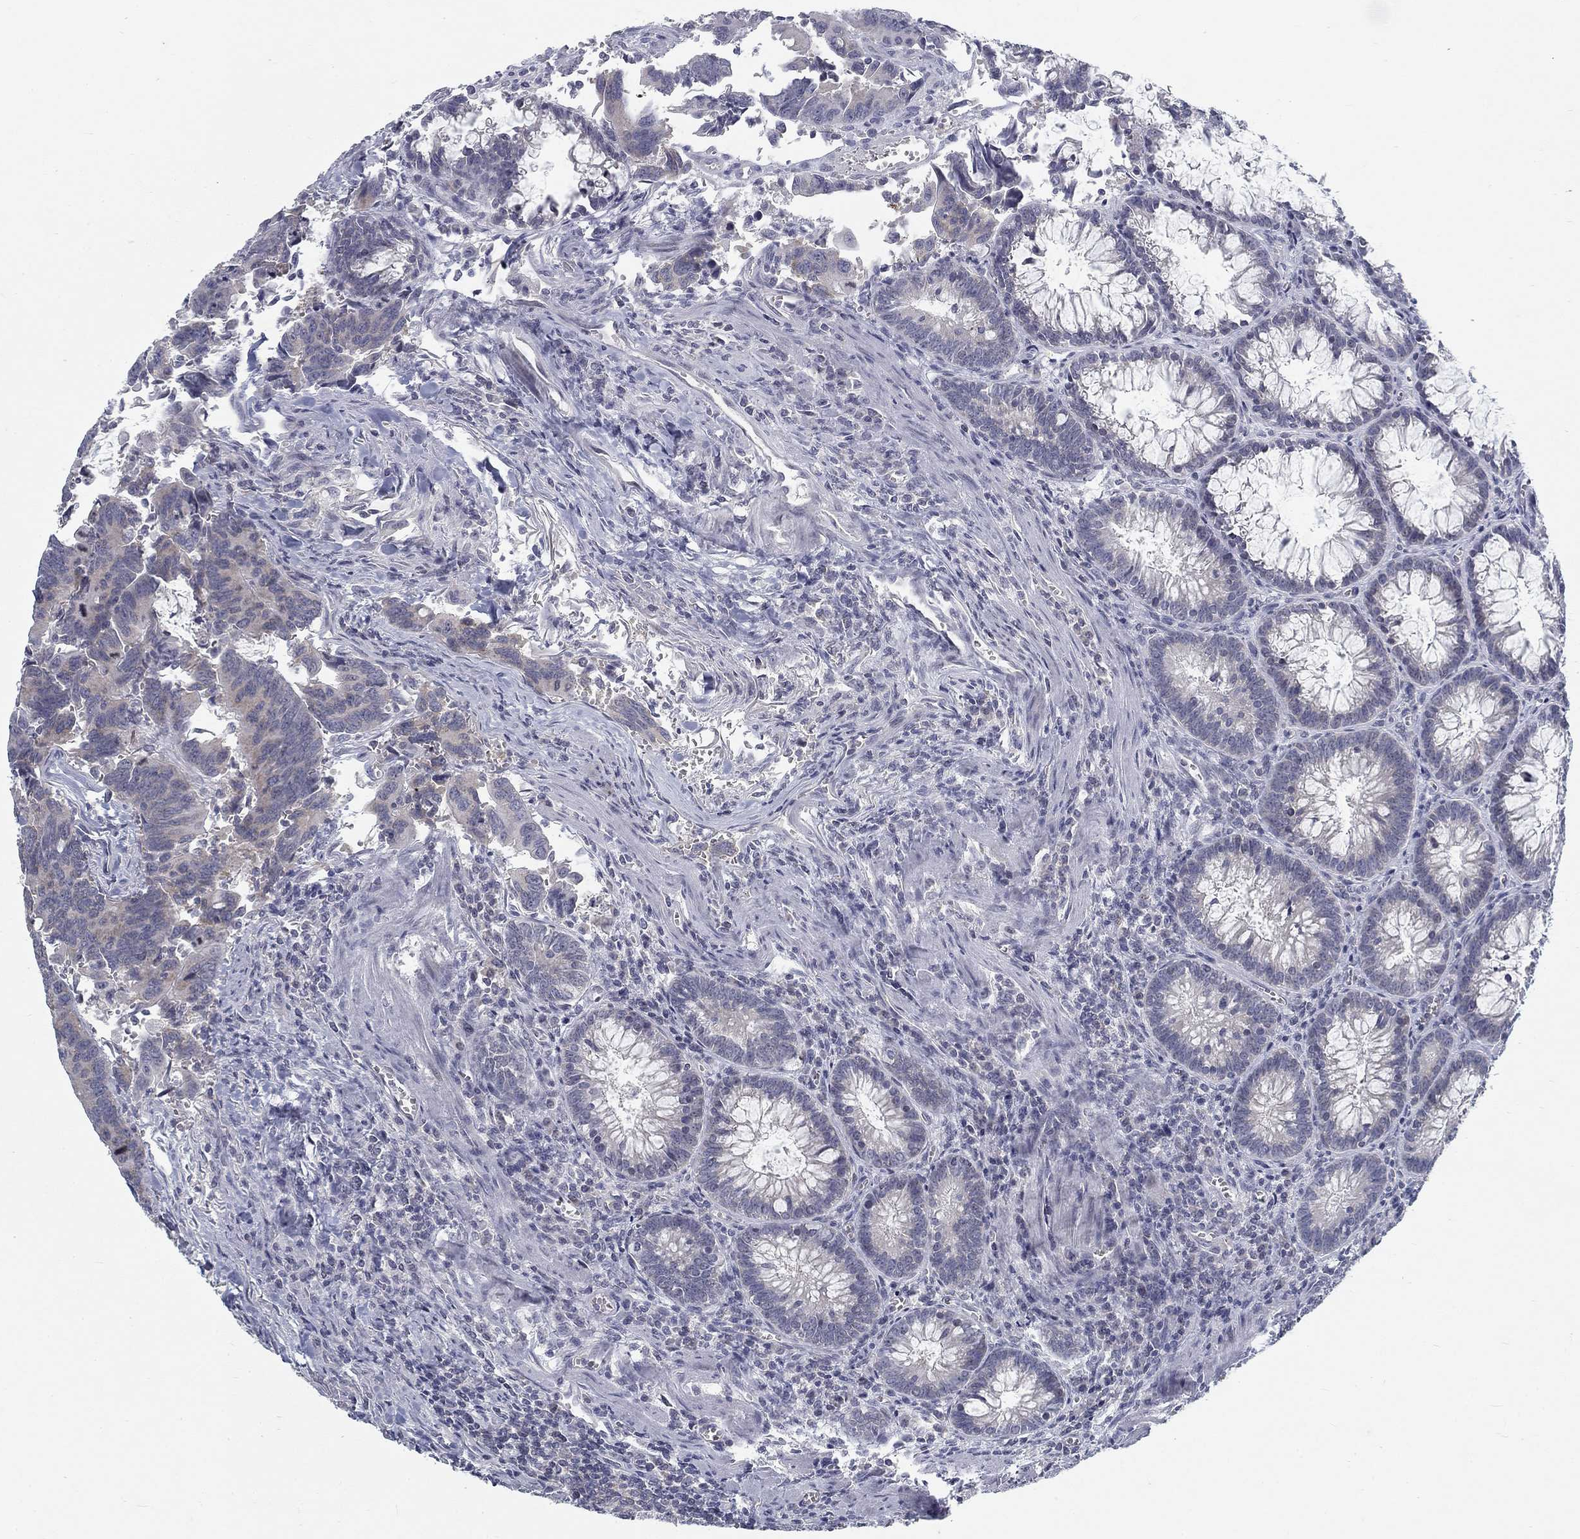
{"staining": {"intensity": "moderate", "quantity": "<25%", "location": "cytoplasmic/membranous"}, "tissue": "colorectal cancer", "cell_type": "Tumor cells", "image_type": "cancer", "snomed": [{"axis": "morphology", "description": "Adenocarcinoma, NOS"}, {"axis": "topography", "description": "Rectum"}], "caption": "Colorectal cancer stained with a protein marker reveals moderate staining in tumor cells.", "gene": "ATP1A3", "patient": {"sex": "male", "age": 67}}